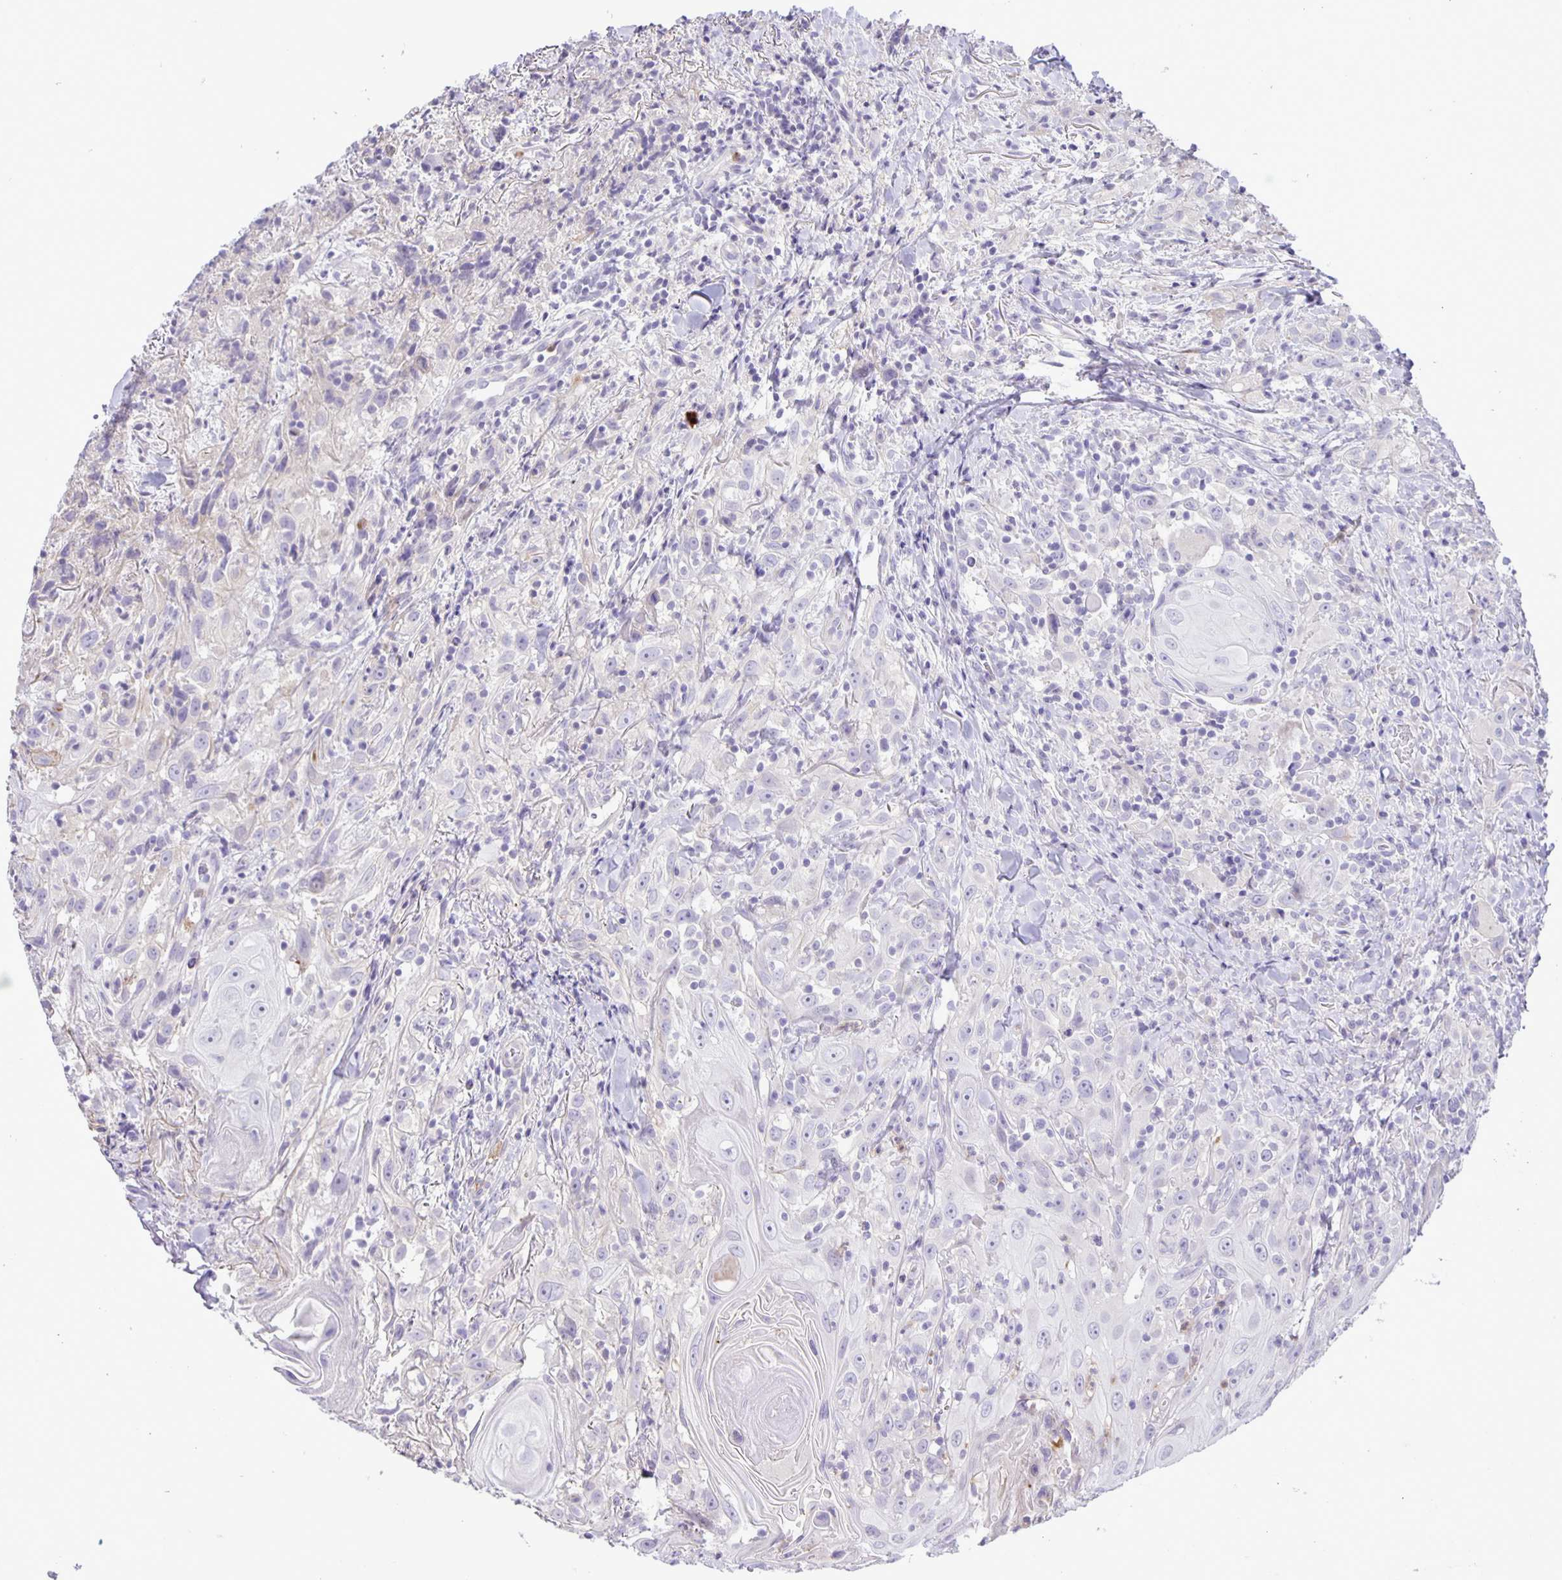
{"staining": {"intensity": "negative", "quantity": "none", "location": "none"}, "tissue": "head and neck cancer", "cell_type": "Tumor cells", "image_type": "cancer", "snomed": [{"axis": "morphology", "description": "Squamous cell carcinoma, NOS"}, {"axis": "topography", "description": "Head-Neck"}], "caption": "Head and neck squamous cell carcinoma was stained to show a protein in brown. There is no significant expression in tumor cells. Nuclei are stained in blue.", "gene": "ADCK1", "patient": {"sex": "female", "age": 95}}